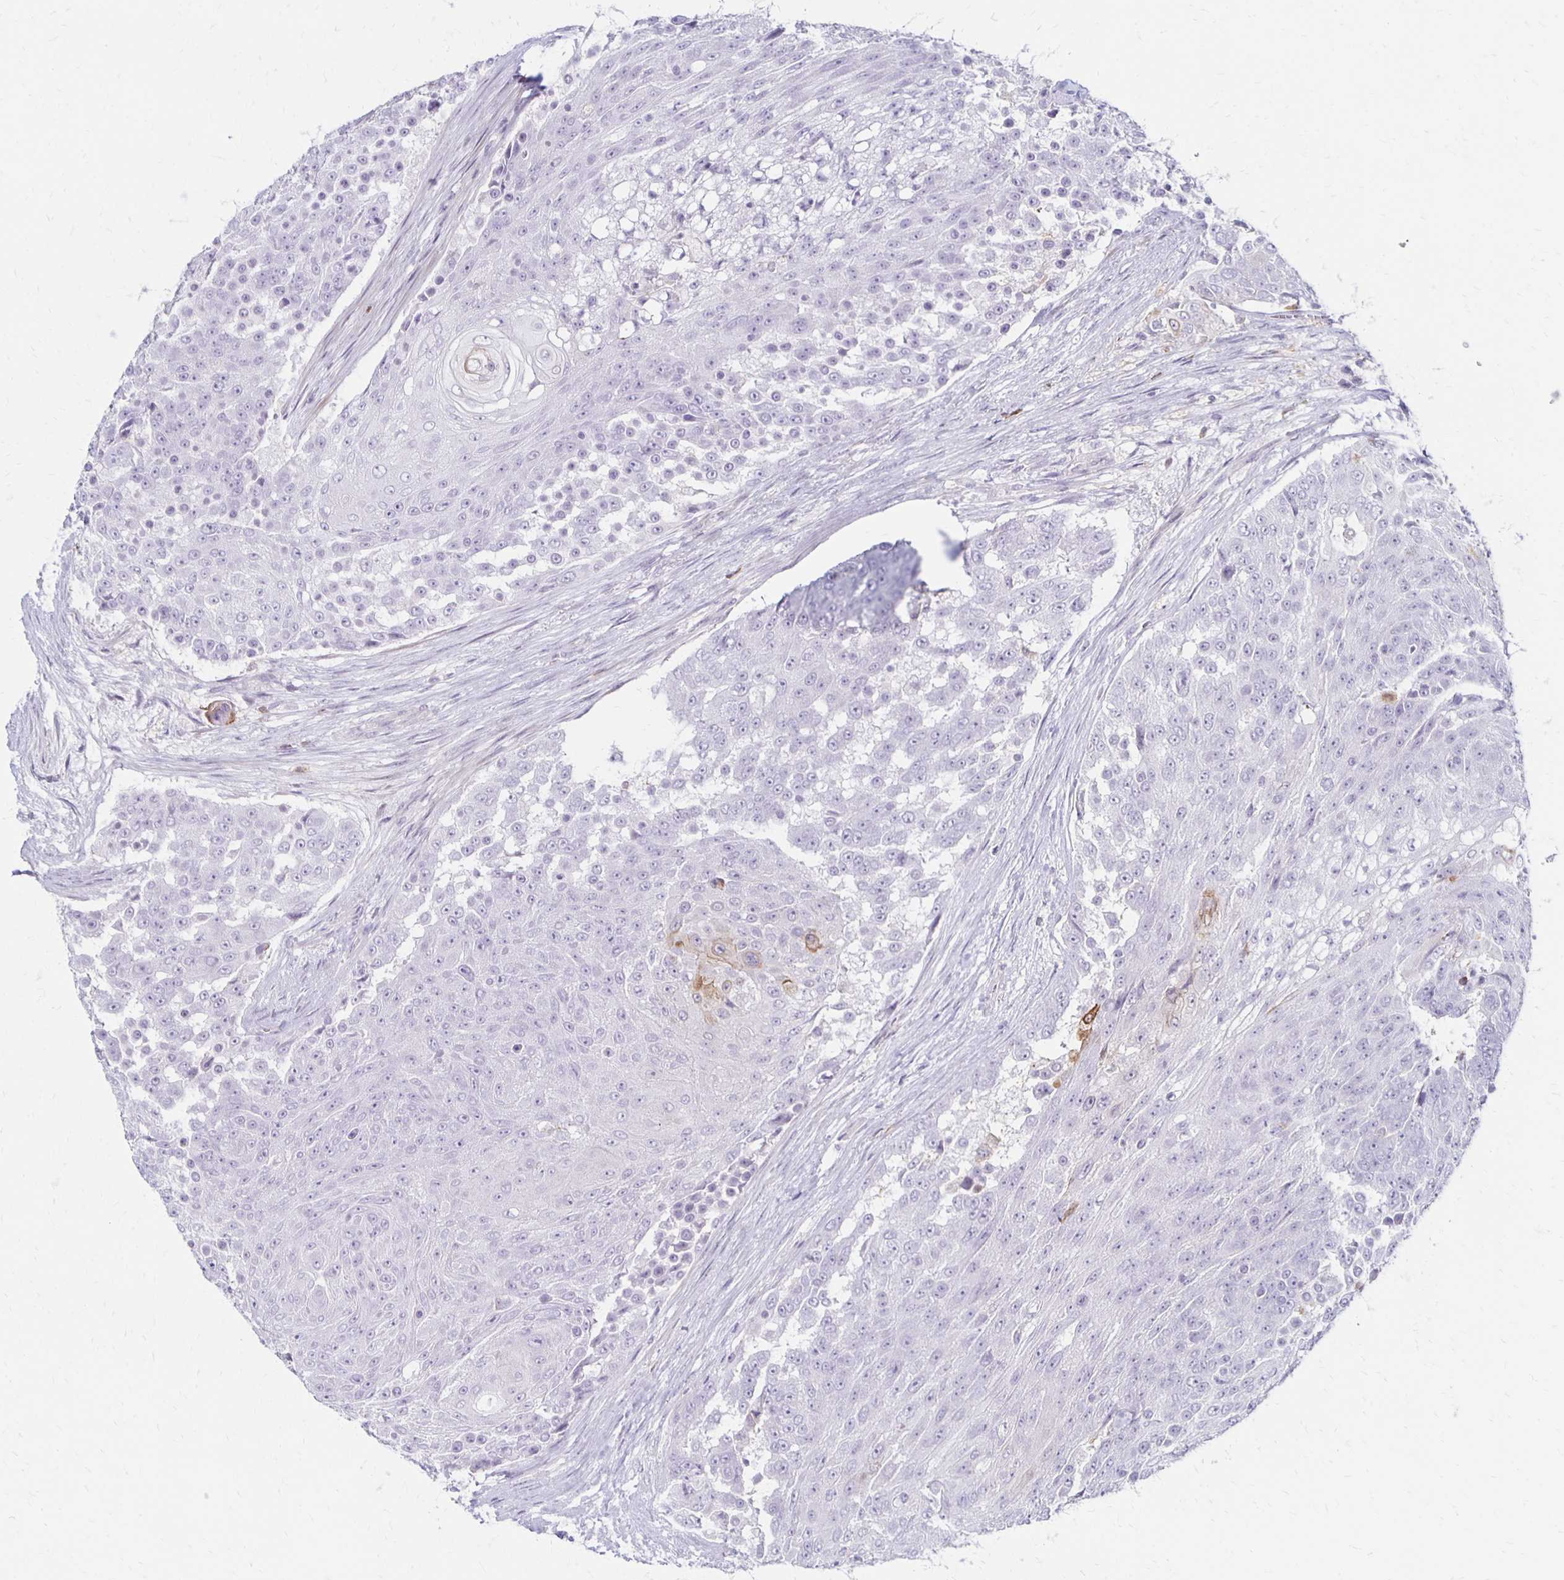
{"staining": {"intensity": "negative", "quantity": "none", "location": "none"}, "tissue": "urothelial cancer", "cell_type": "Tumor cells", "image_type": "cancer", "snomed": [{"axis": "morphology", "description": "Urothelial carcinoma, High grade"}, {"axis": "topography", "description": "Urinary bladder"}], "caption": "The micrograph shows no significant positivity in tumor cells of urothelial carcinoma (high-grade).", "gene": "CCL21", "patient": {"sex": "female", "age": 63}}